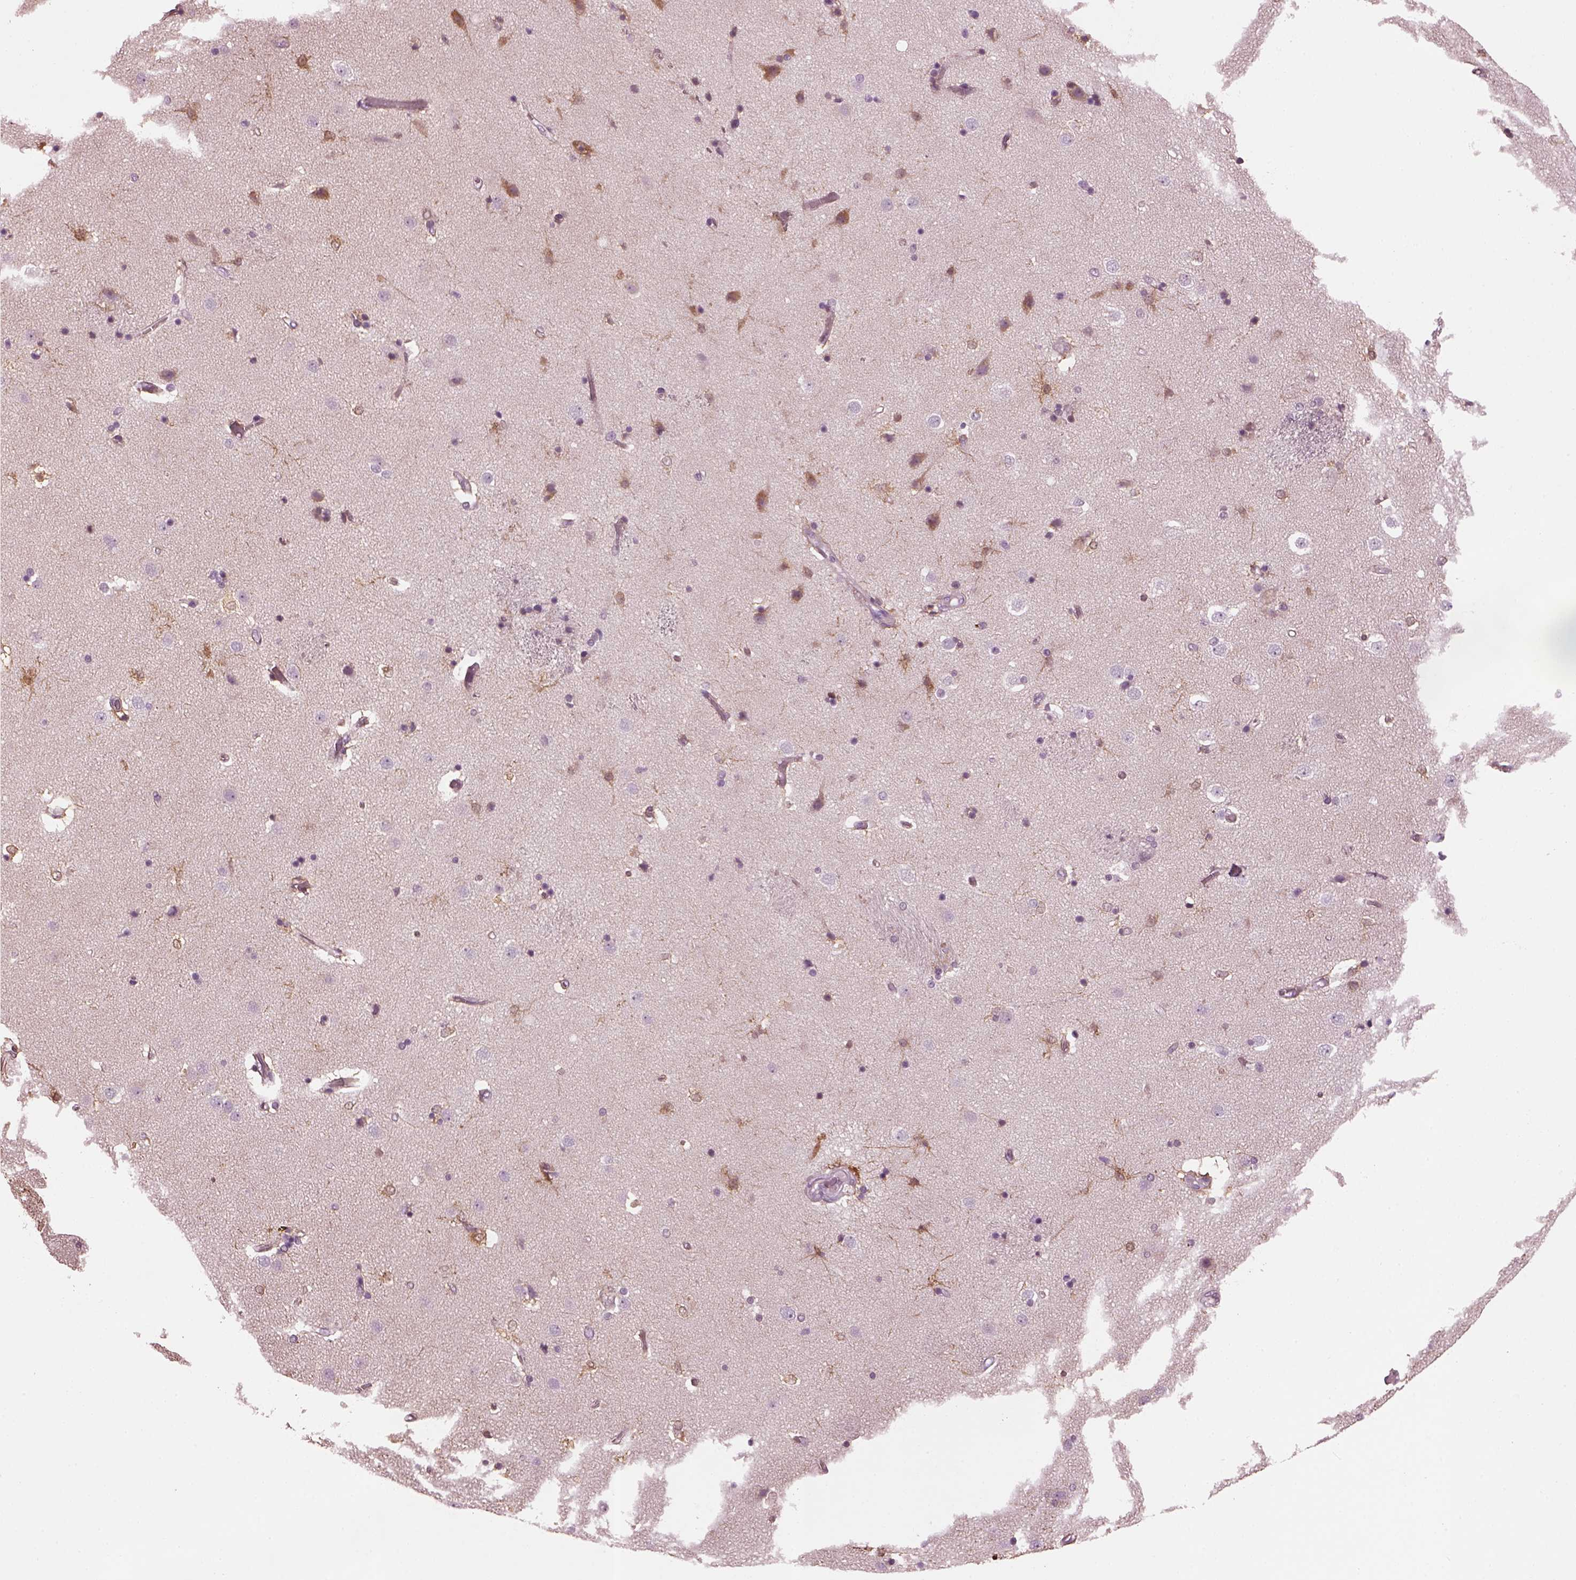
{"staining": {"intensity": "strong", "quantity": "<25%", "location": "cytoplasmic/membranous"}, "tissue": "caudate", "cell_type": "Glial cells", "image_type": "normal", "snomed": [{"axis": "morphology", "description": "Normal tissue, NOS"}, {"axis": "topography", "description": "Lateral ventricle wall"}], "caption": "Caudate stained with IHC exhibits strong cytoplasmic/membranous expression in approximately <25% of glial cells. The protein is shown in brown color, while the nuclei are stained blue.", "gene": "SLC6A17", "patient": {"sex": "female", "age": 71}}